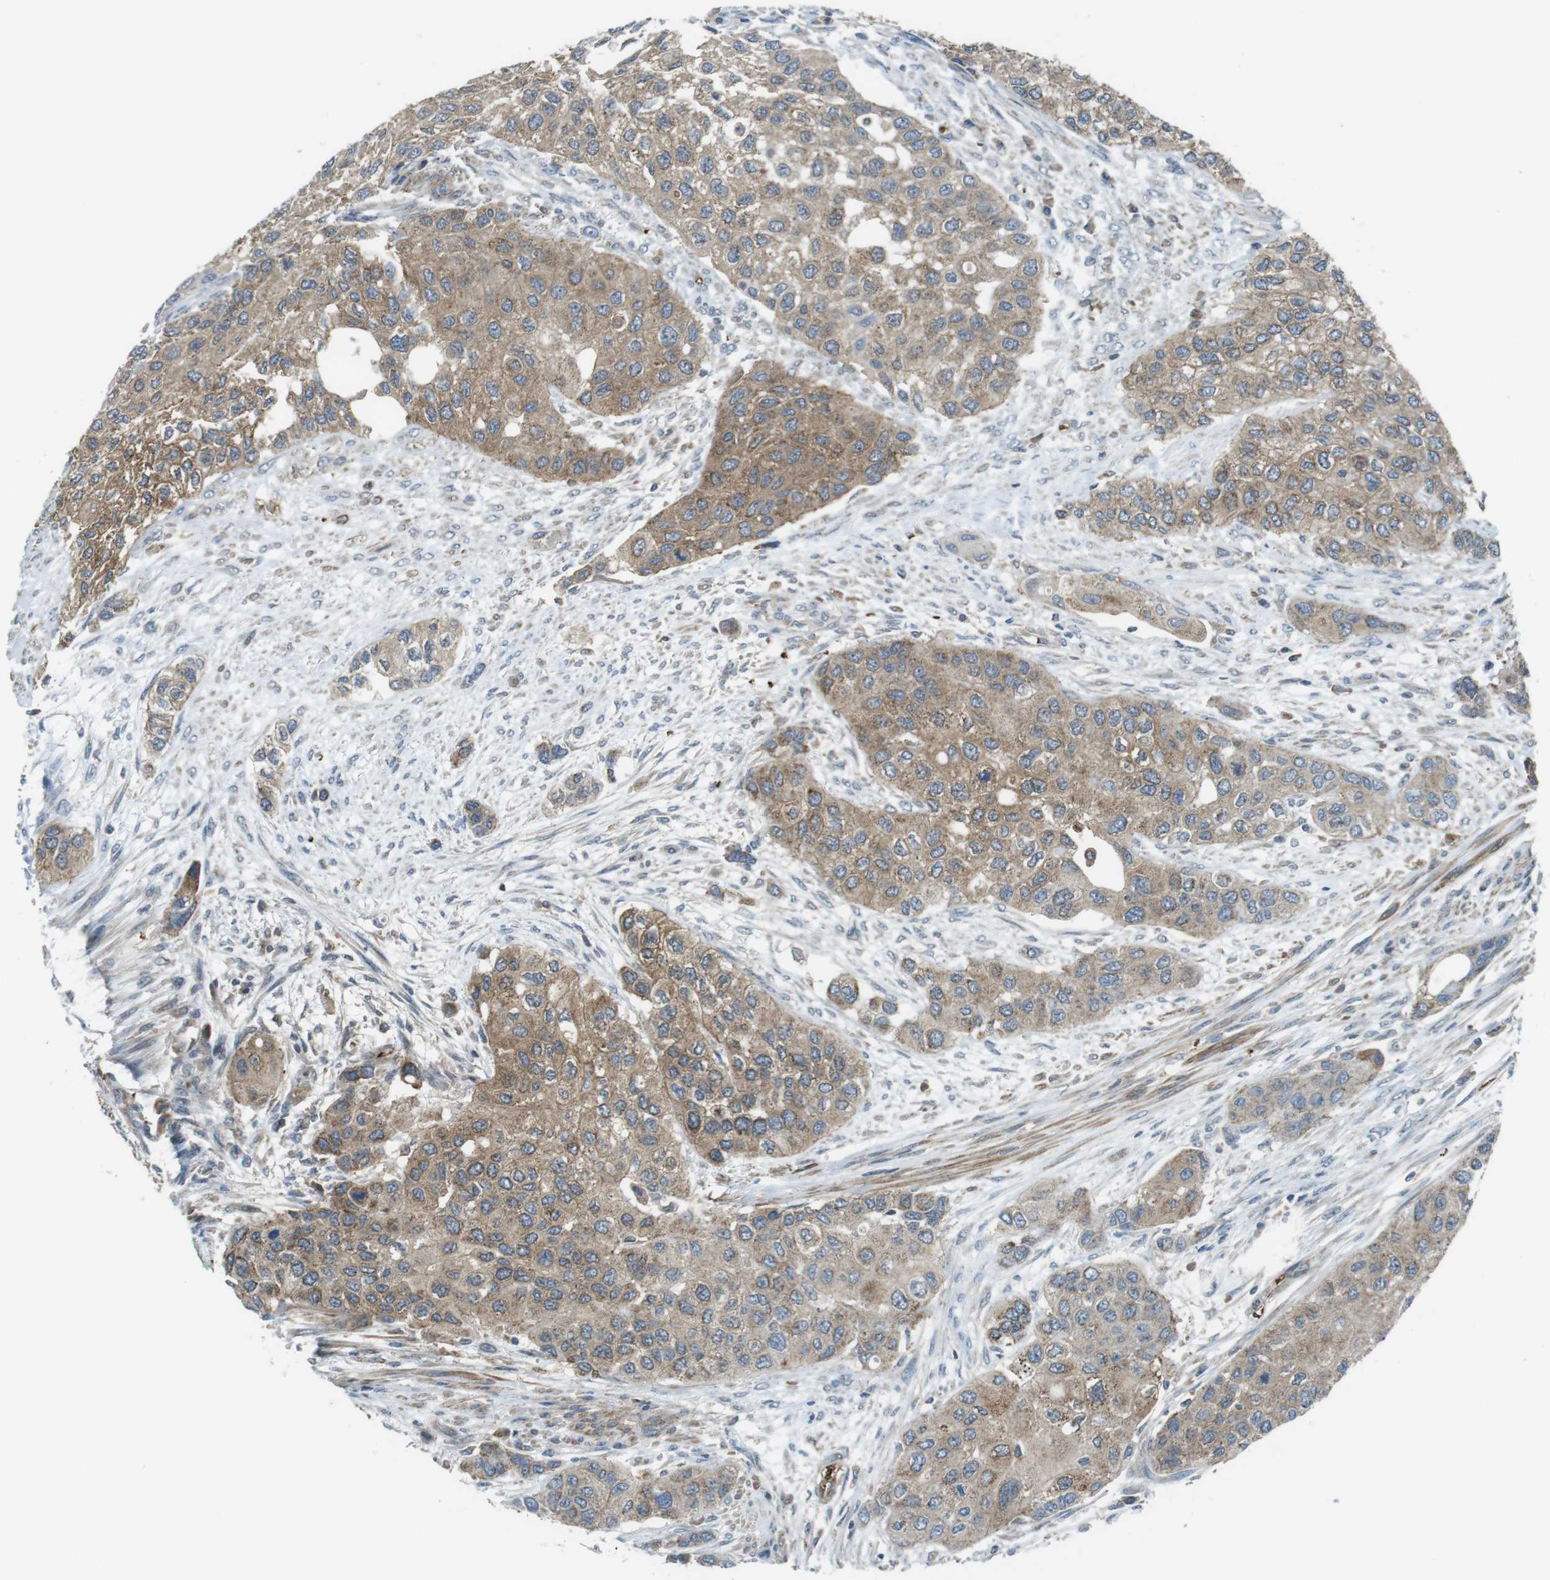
{"staining": {"intensity": "weak", "quantity": ">75%", "location": "cytoplasmic/membranous"}, "tissue": "urothelial cancer", "cell_type": "Tumor cells", "image_type": "cancer", "snomed": [{"axis": "morphology", "description": "Urothelial carcinoma, High grade"}, {"axis": "topography", "description": "Urinary bladder"}], "caption": "High-grade urothelial carcinoma stained with DAB immunohistochemistry (IHC) exhibits low levels of weak cytoplasmic/membranous staining in approximately >75% of tumor cells.", "gene": "LRRC3B", "patient": {"sex": "female", "age": 56}}